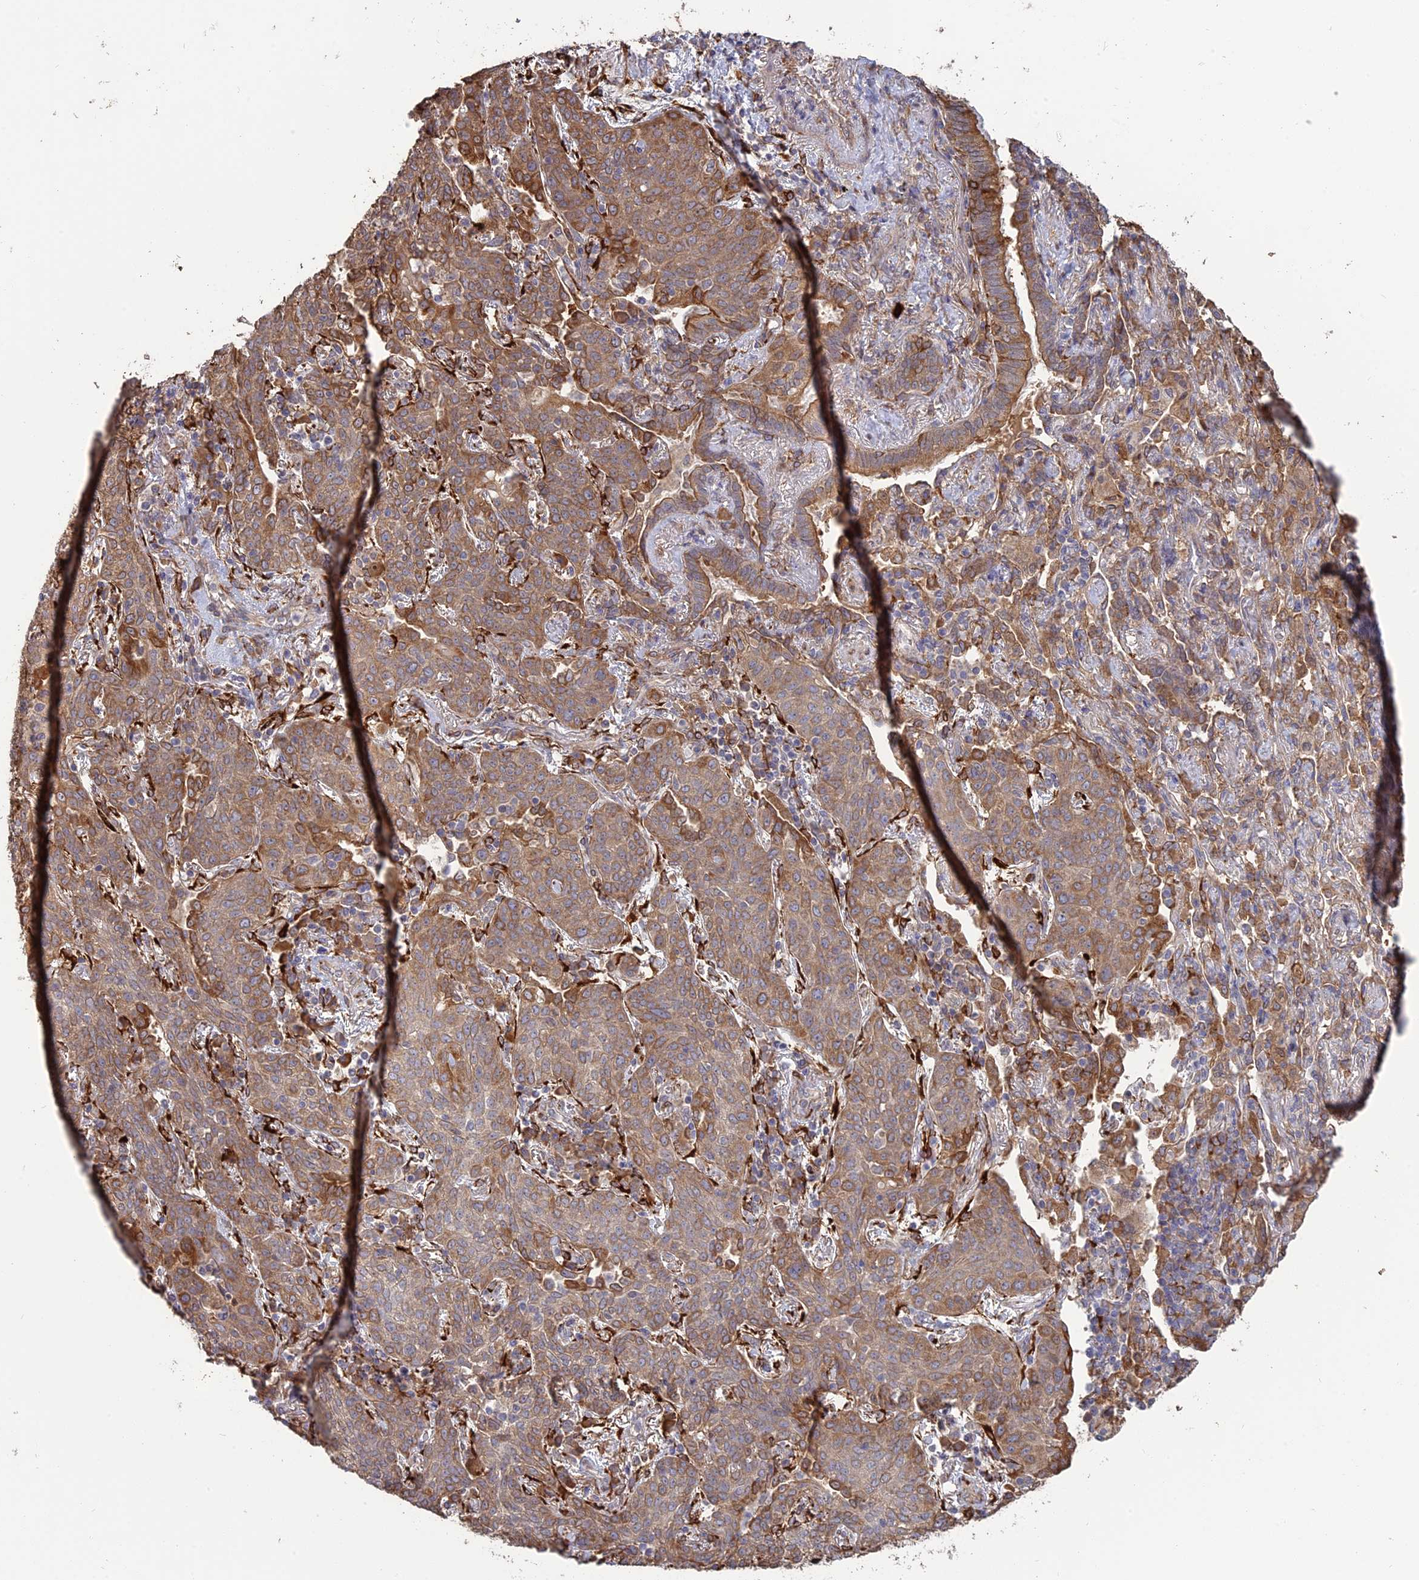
{"staining": {"intensity": "moderate", "quantity": ">75%", "location": "cytoplasmic/membranous"}, "tissue": "lung cancer", "cell_type": "Tumor cells", "image_type": "cancer", "snomed": [{"axis": "morphology", "description": "Squamous cell carcinoma, NOS"}, {"axis": "topography", "description": "Lung"}], "caption": "Lung cancer tissue displays moderate cytoplasmic/membranous positivity in about >75% of tumor cells", "gene": "PPIC", "patient": {"sex": "female", "age": 70}}